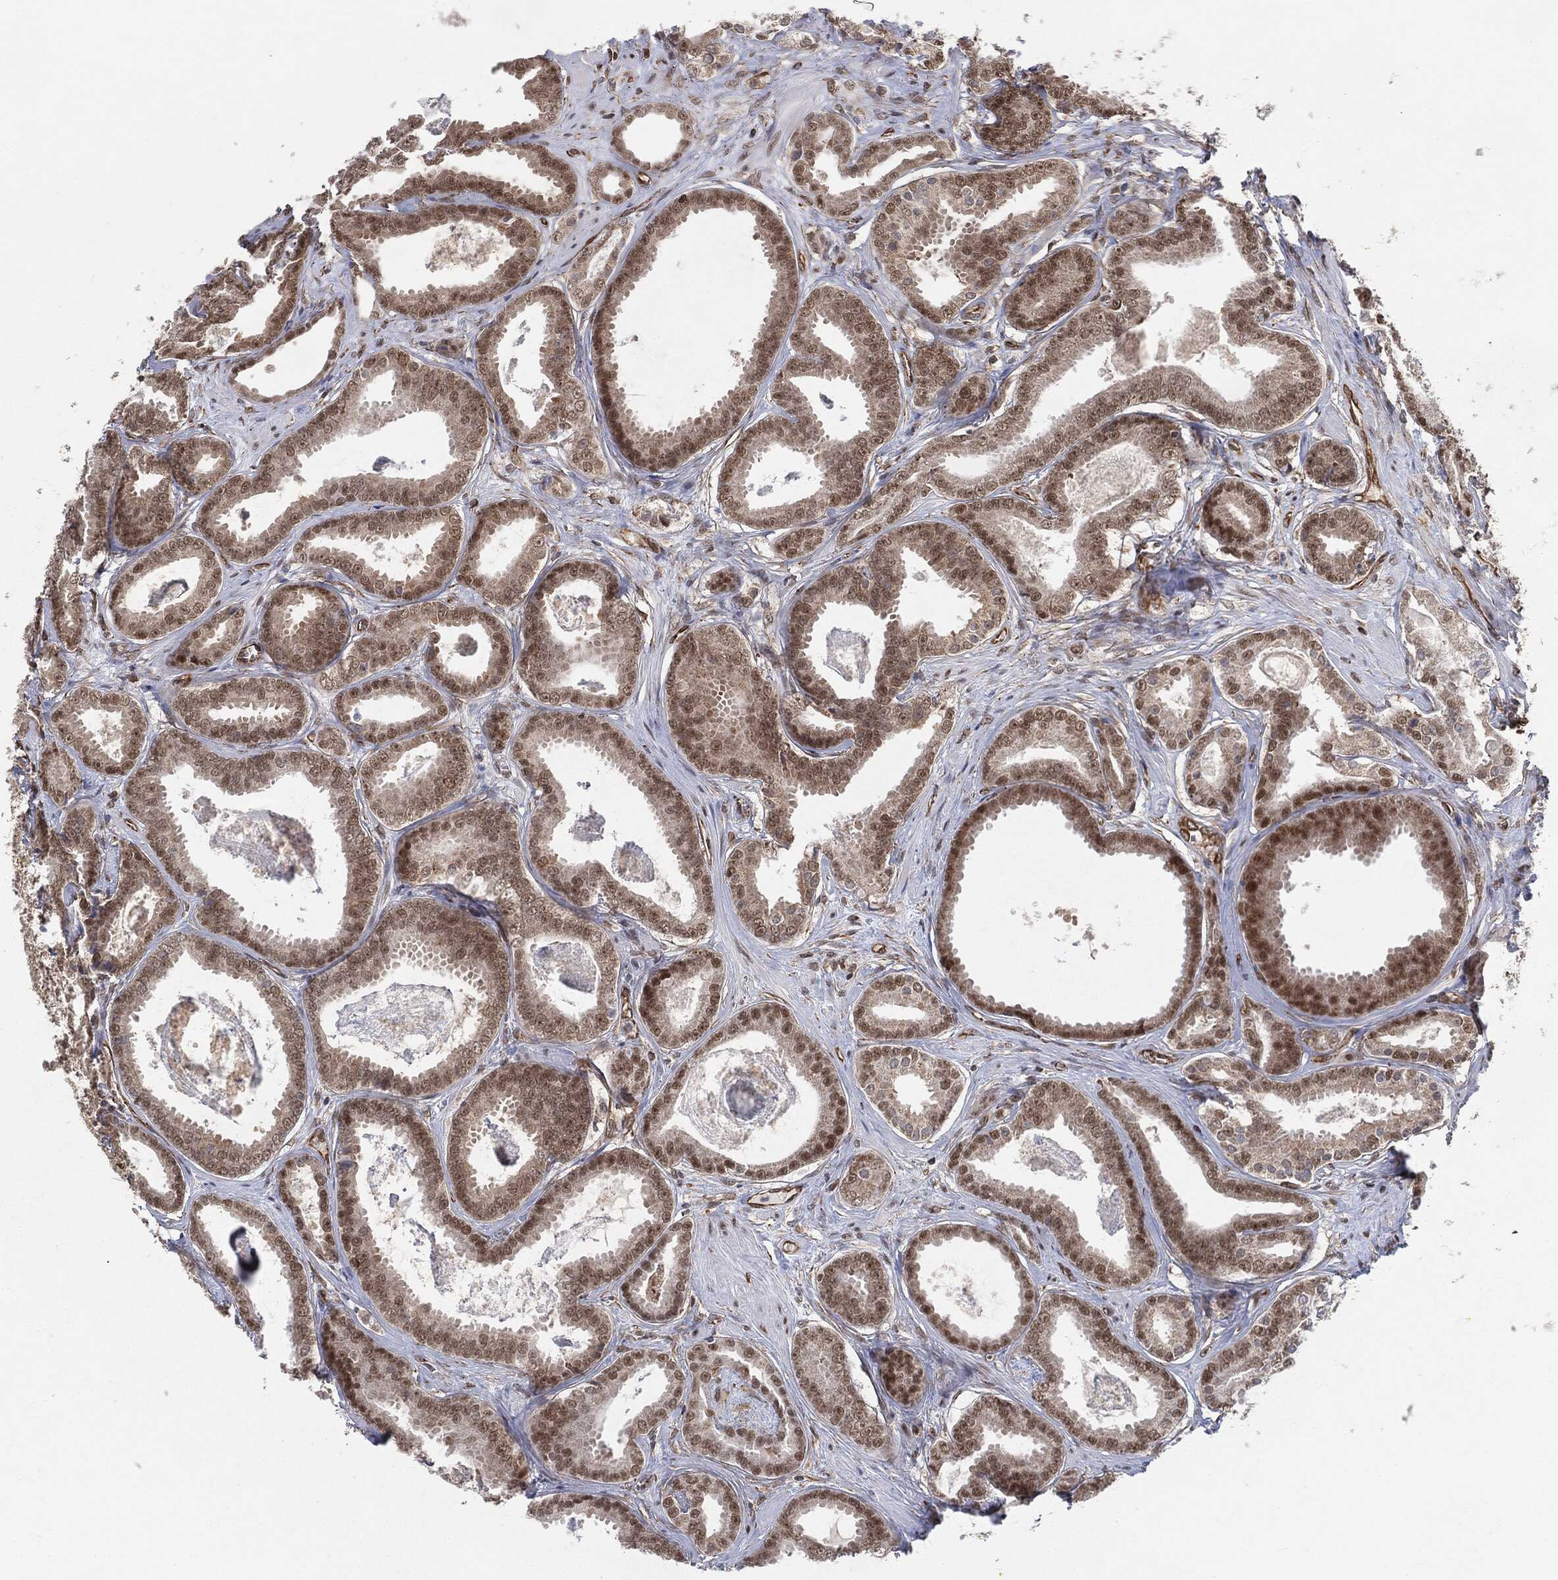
{"staining": {"intensity": "strong", "quantity": "<25%", "location": "nuclear"}, "tissue": "prostate cancer", "cell_type": "Tumor cells", "image_type": "cancer", "snomed": [{"axis": "morphology", "description": "Adenocarcinoma, NOS"}, {"axis": "topography", "description": "Prostate"}], "caption": "Strong nuclear protein staining is identified in about <25% of tumor cells in adenocarcinoma (prostate). (DAB IHC, brown staining for protein, blue staining for nuclei).", "gene": "TP53RK", "patient": {"sex": "male", "age": 61}}